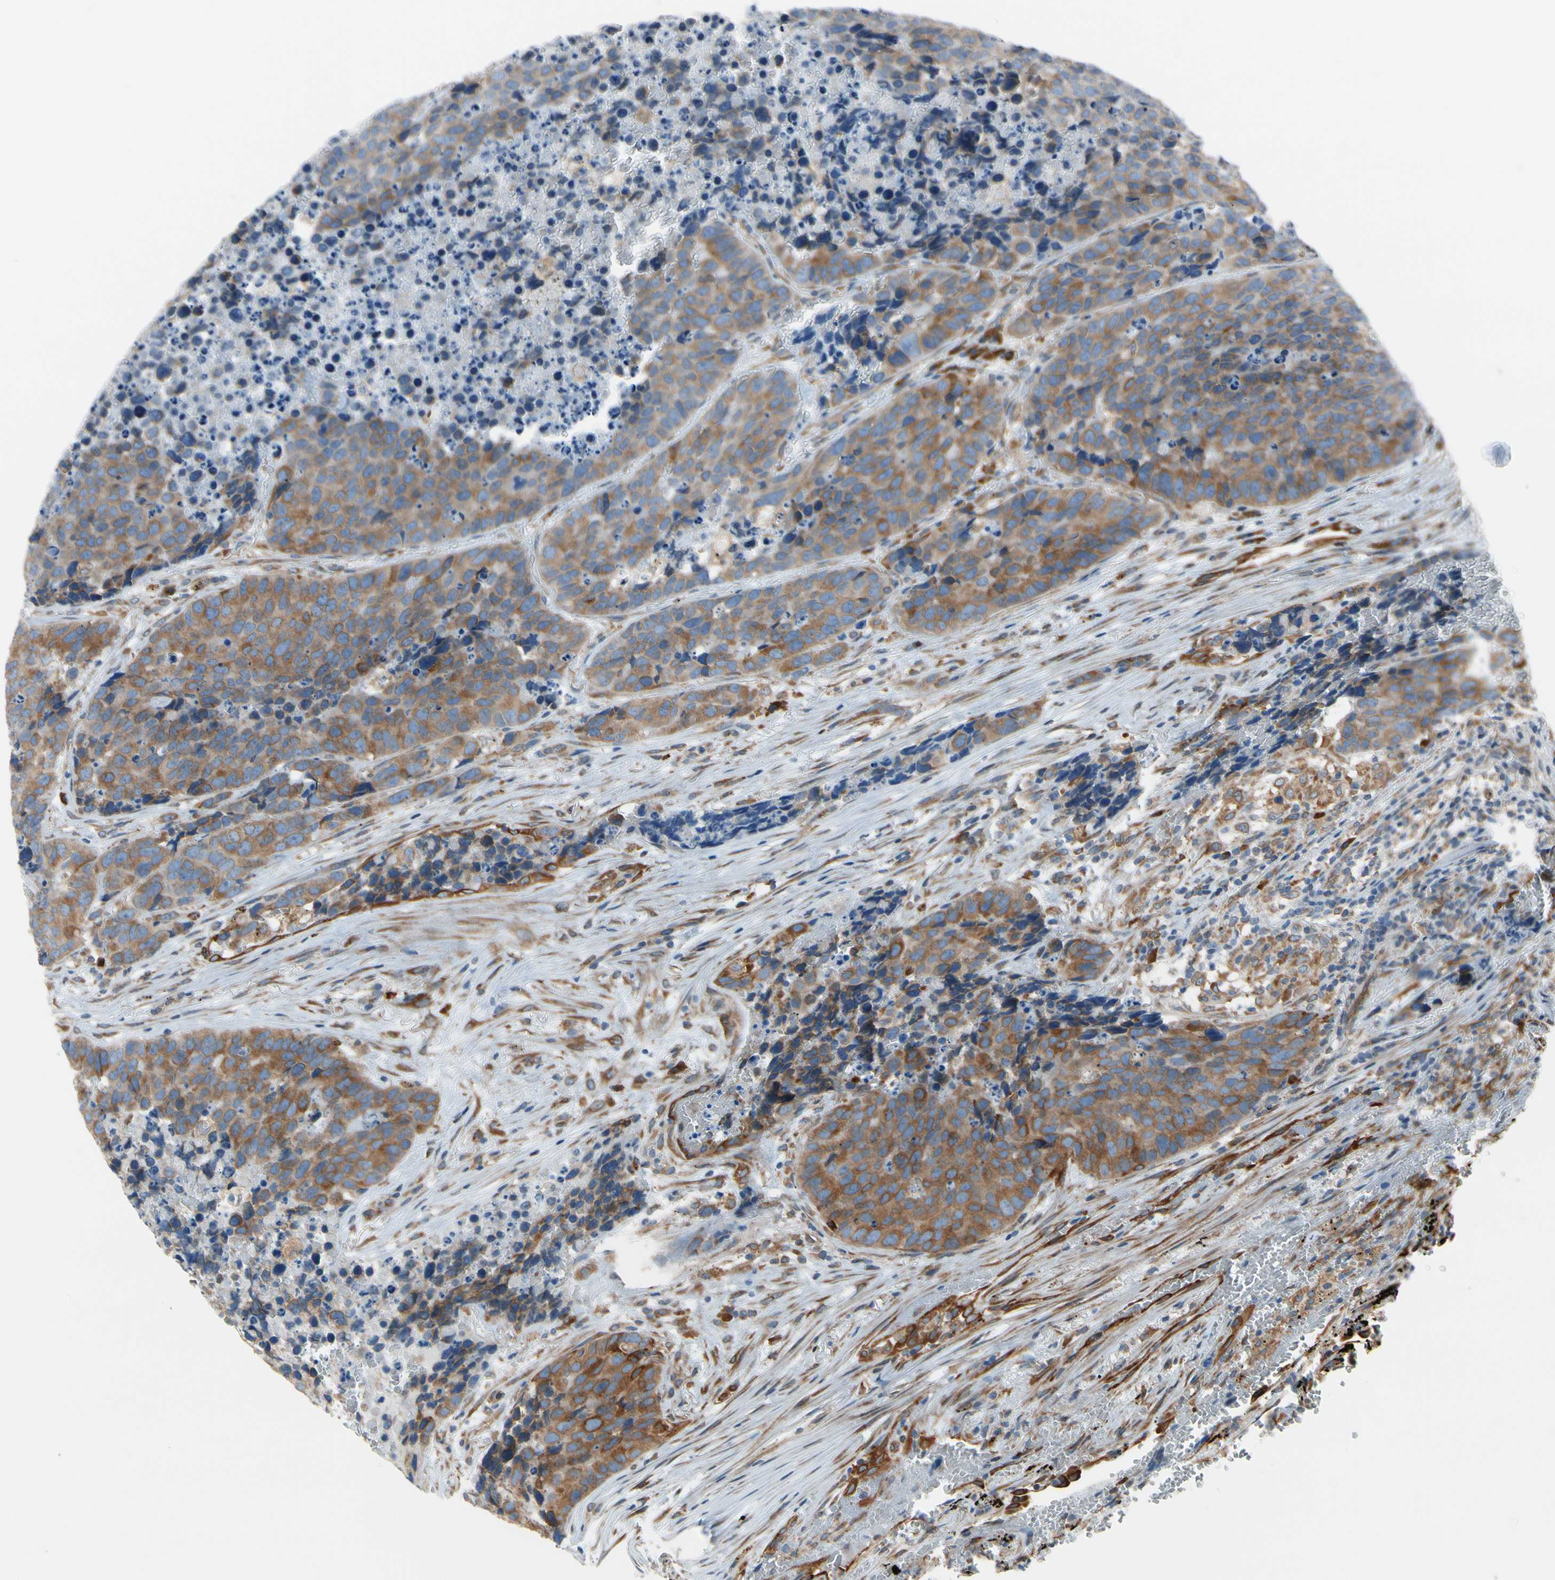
{"staining": {"intensity": "moderate", "quantity": ">75%", "location": "cytoplasmic/membranous"}, "tissue": "carcinoid", "cell_type": "Tumor cells", "image_type": "cancer", "snomed": [{"axis": "morphology", "description": "Carcinoid, malignant, NOS"}, {"axis": "topography", "description": "Lung"}], "caption": "Protein staining by immunohistochemistry (IHC) reveals moderate cytoplasmic/membranous expression in approximately >75% of tumor cells in carcinoid.", "gene": "CLCC1", "patient": {"sex": "male", "age": 60}}